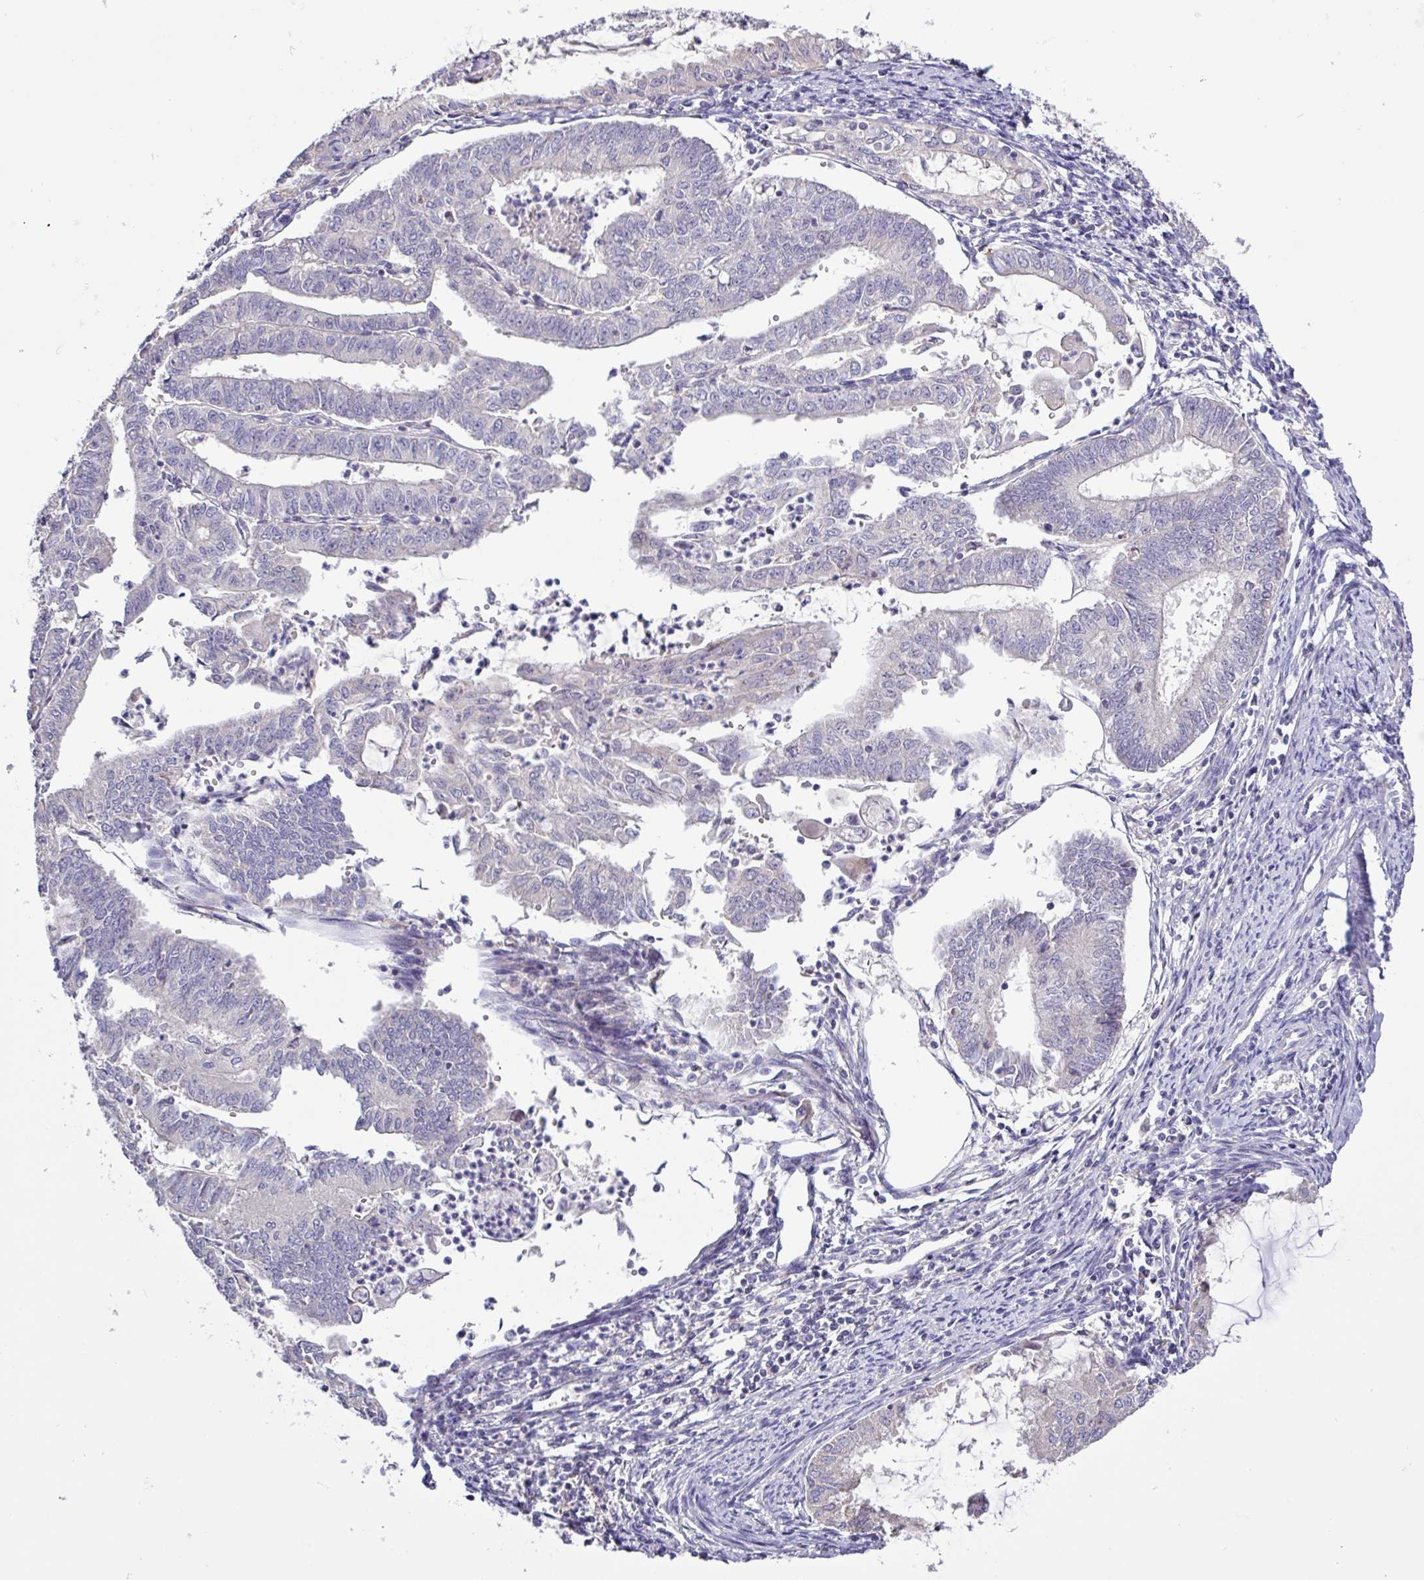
{"staining": {"intensity": "negative", "quantity": "none", "location": "none"}, "tissue": "endometrial cancer", "cell_type": "Tumor cells", "image_type": "cancer", "snomed": [{"axis": "morphology", "description": "Adenocarcinoma, NOS"}, {"axis": "topography", "description": "Endometrium"}], "caption": "A photomicrograph of human endometrial cancer is negative for staining in tumor cells.", "gene": "SFTPB", "patient": {"sex": "female", "age": 70}}